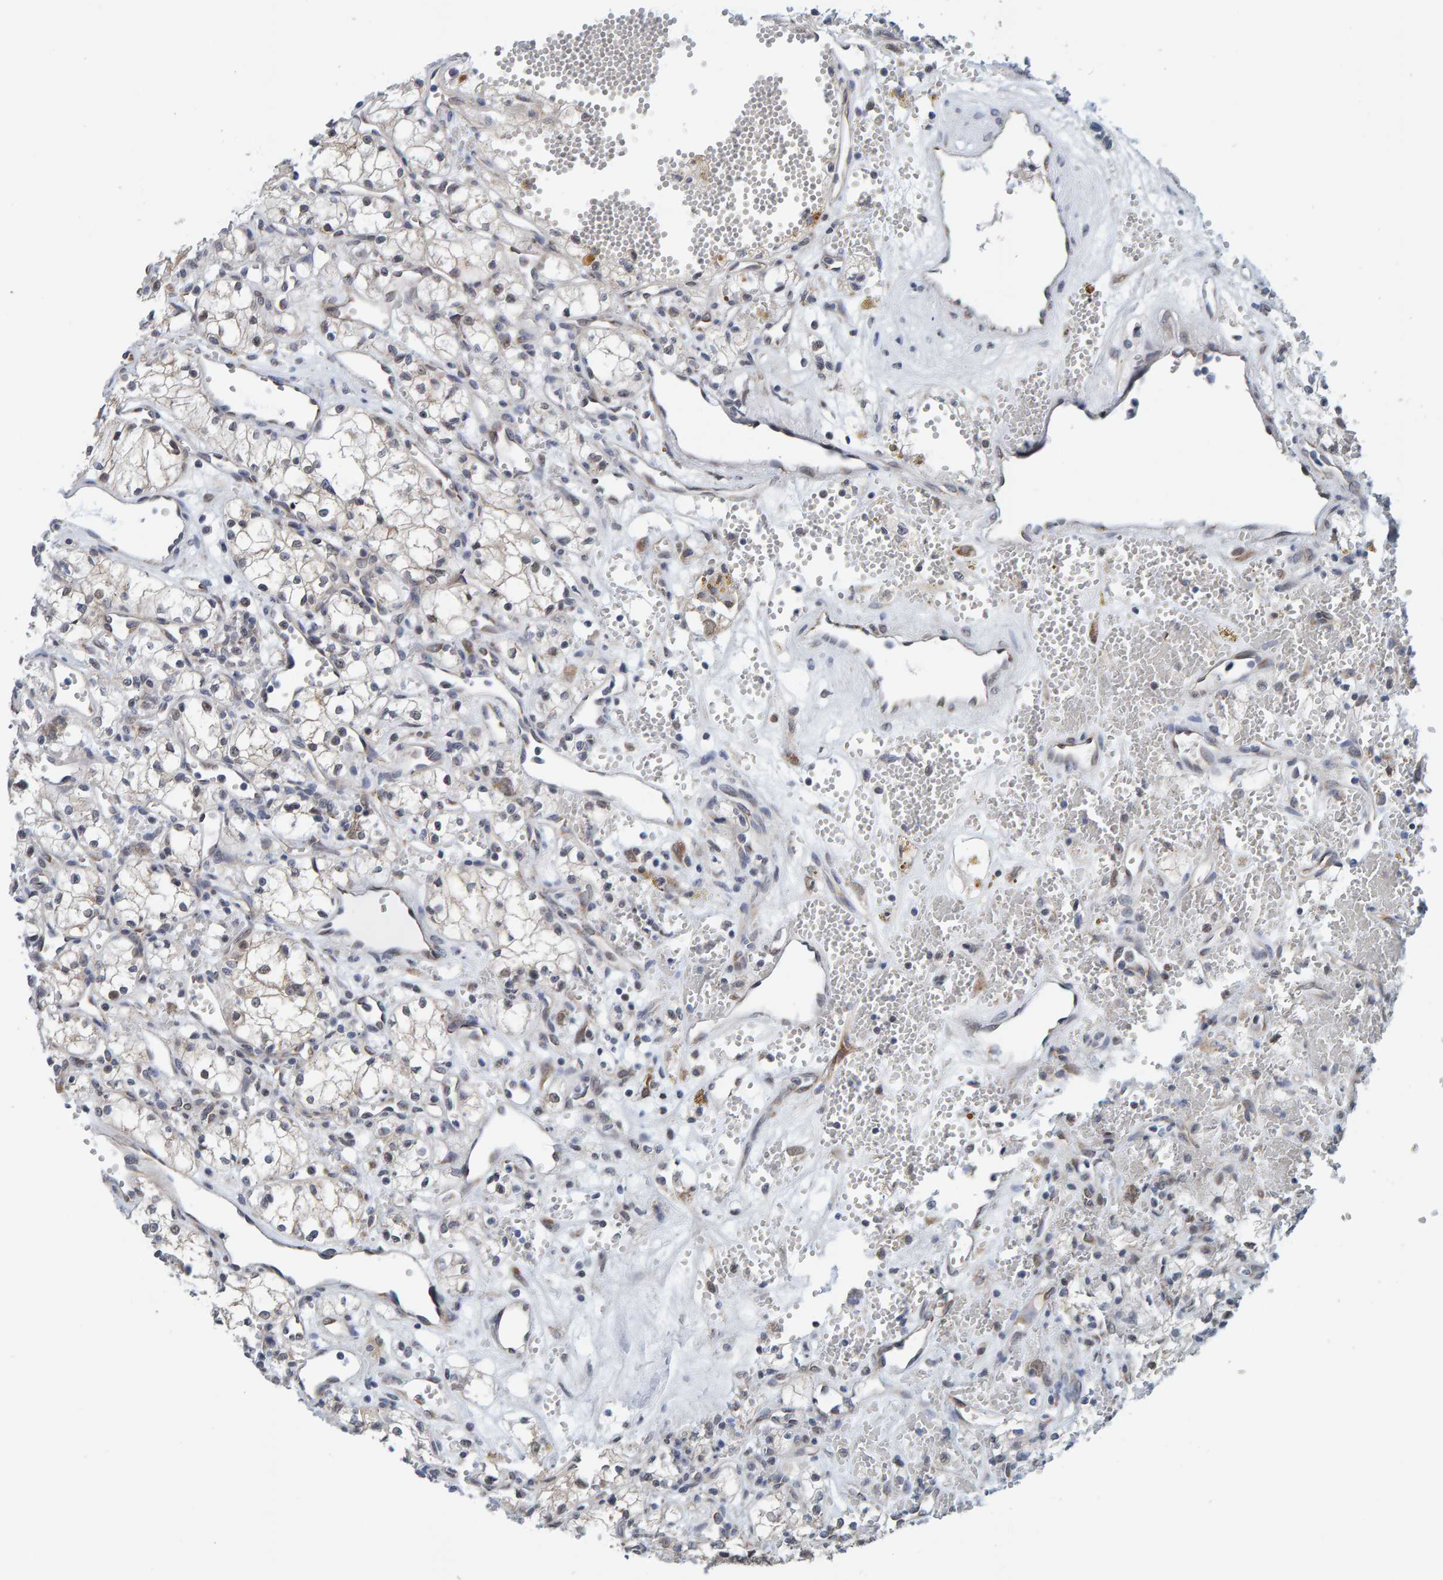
{"staining": {"intensity": "negative", "quantity": "none", "location": "none"}, "tissue": "renal cancer", "cell_type": "Tumor cells", "image_type": "cancer", "snomed": [{"axis": "morphology", "description": "Adenocarcinoma, NOS"}, {"axis": "topography", "description": "Kidney"}], "caption": "Adenocarcinoma (renal) was stained to show a protein in brown. There is no significant expression in tumor cells. (Brightfield microscopy of DAB (3,3'-diaminobenzidine) IHC at high magnification).", "gene": "SCRN2", "patient": {"sex": "male", "age": 59}}